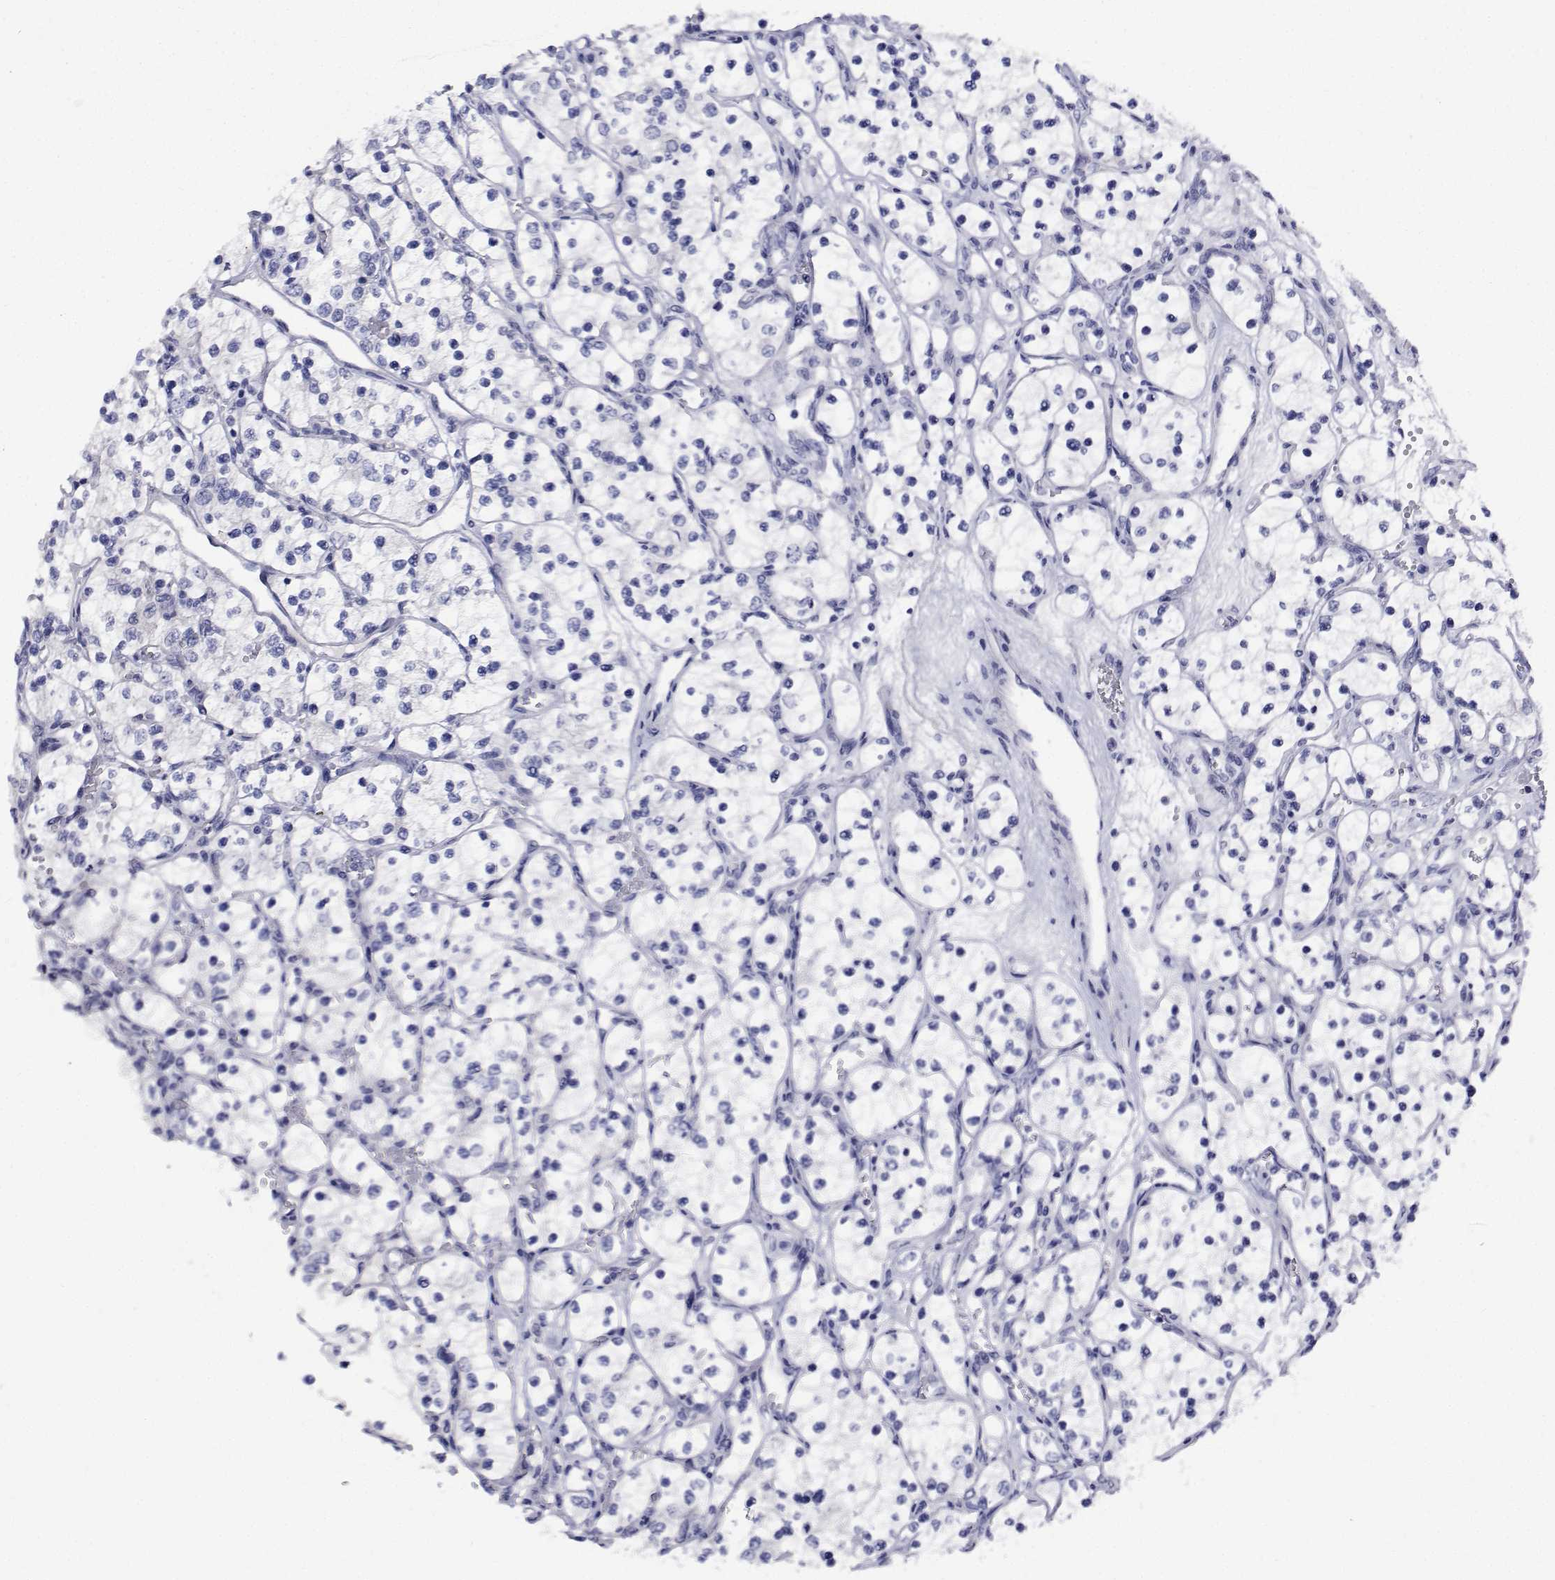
{"staining": {"intensity": "negative", "quantity": "none", "location": "none"}, "tissue": "renal cancer", "cell_type": "Tumor cells", "image_type": "cancer", "snomed": [{"axis": "morphology", "description": "Adenocarcinoma, NOS"}, {"axis": "topography", "description": "Kidney"}], "caption": "DAB immunohistochemical staining of renal cancer (adenocarcinoma) reveals no significant expression in tumor cells. (Stains: DAB immunohistochemistry with hematoxylin counter stain, Microscopy: brightfield microscopy at high magnification).", "gene": "PLXNA4", "patient": {"sex": "female", "age": 69}}